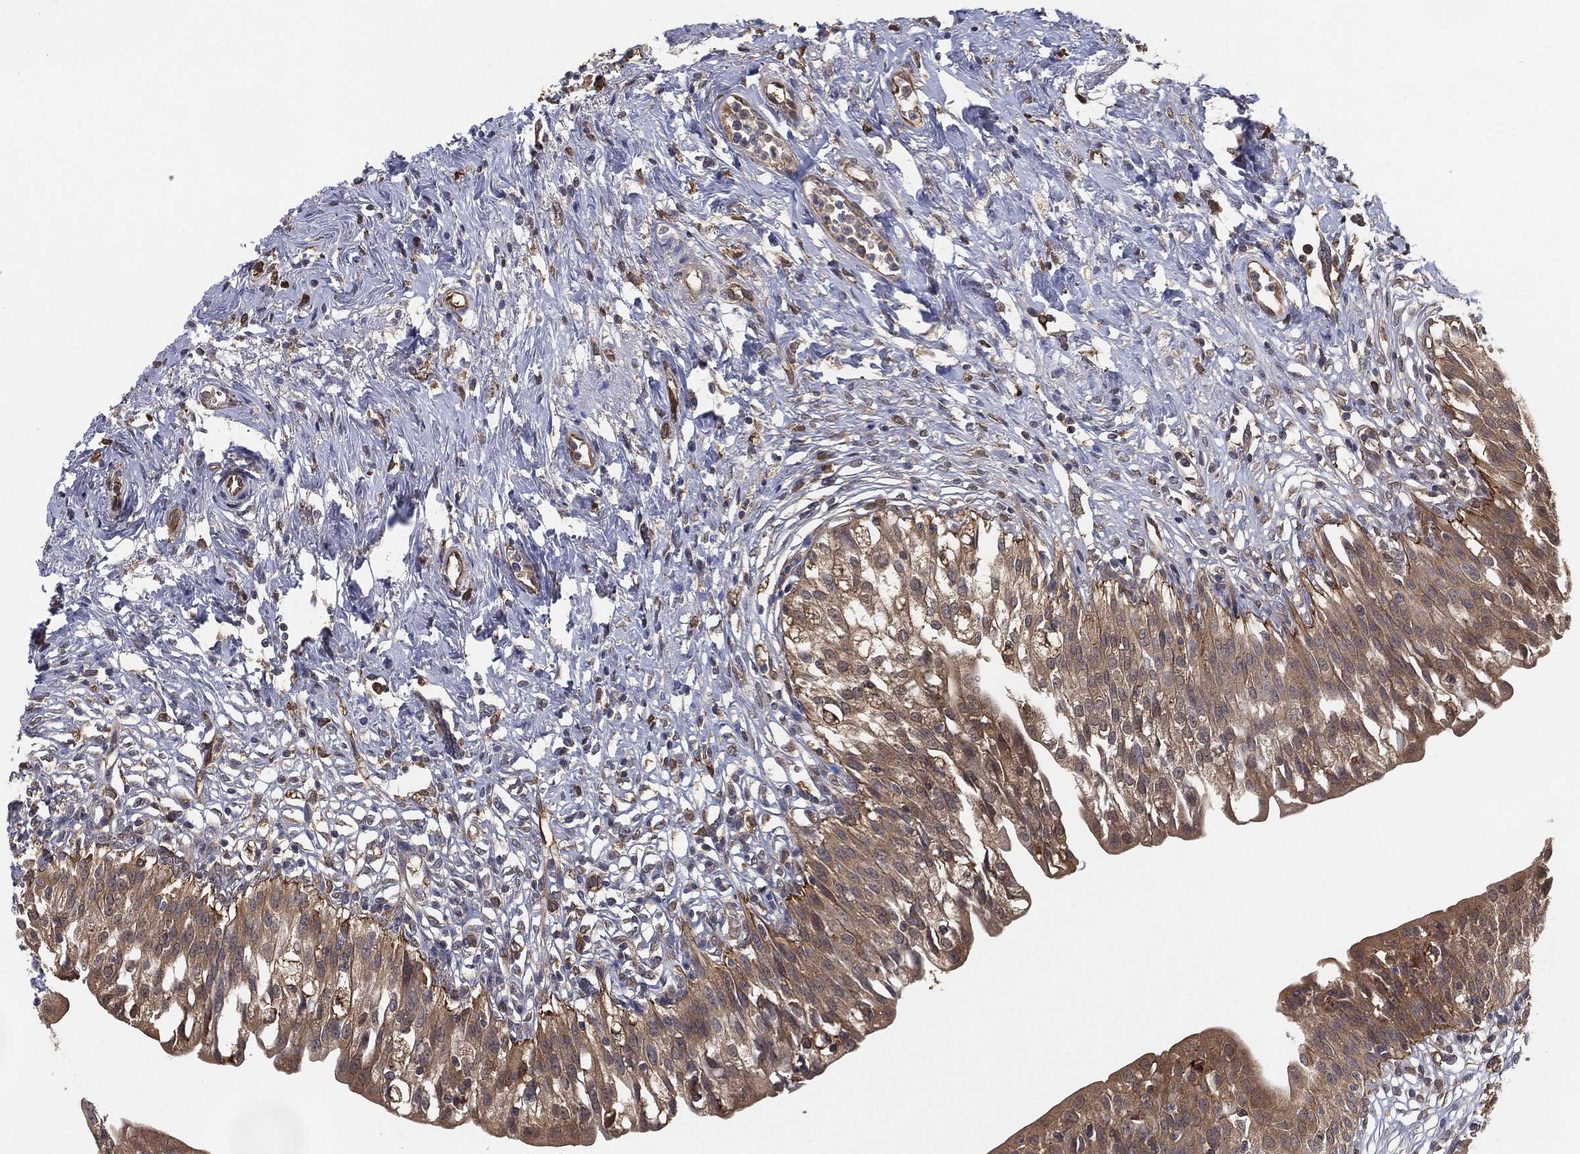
{"staining": {"intensity": "strong", "quantity": "25%-75%", "location": "cytoplasmic/membranous"}, "tissue": "urinary bladder", "cell_type": "Urothelial cells", "image_type": "normal", "snomed": [{"axis": "morphology", "description": "Normal tissue, NOS"}, {"axis": "topography", "description": "Urinary bladder"}], "caption": "A high-resolution image shows immunohistochemistry (IHC) staining of benign urinary bladder, which reveals strong cytoplasmic/membranous expression in approximately 25%-75% of urothelial cells. The staining is performed using DAB (3,3'-diaminobenzidine) brown chromogen to label protein expression. The nuclei are counter-stained blue using hematoxylin.", "gene": "PSMG4", "patient": {"sex": "male", "age": 76}}